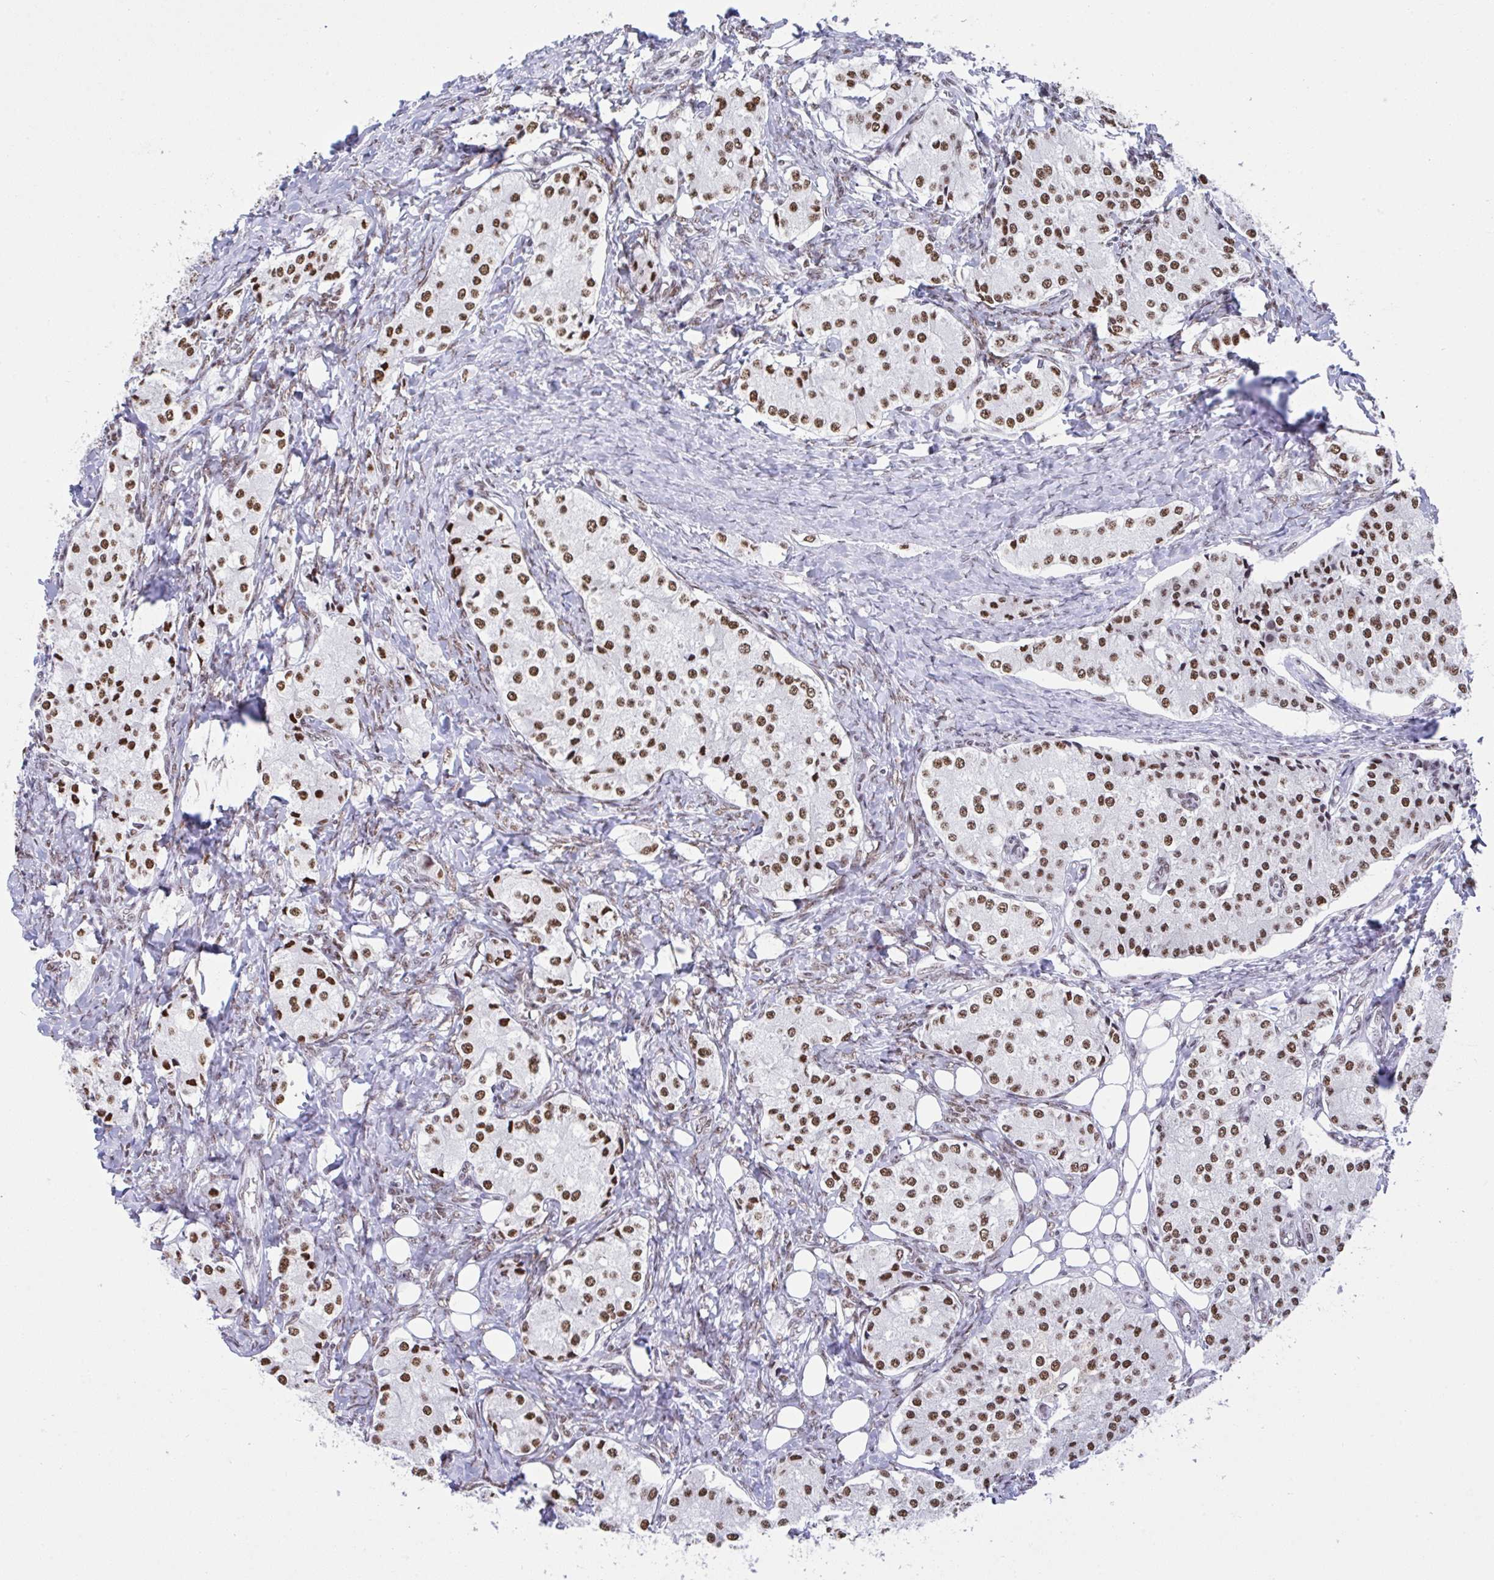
{"staining": {"intensity": "moderate", "quantity": ">75%", "location": "nuclear"}, "tissue": "carcinoid", "cell_type": "Tumor cells", "image_type": "cancer", "snomed": [{"axis": "morphology", "description": "Carcinoid, malignant, NOS"}, {"axis": "topography", "description": "Colon"}], "caption": "Brown immunohistochemical staining in human carcinoid reveals moderate nuclear expression in approximately >75% of tumor cells. The staining was performed using DAB to visualize the protein expression in brown, while the nuclei were stained in blue with hematoxylin (Magnification: 20x).", "gene": "DDX52", "patient": {"sex": "female", "age": 52}}